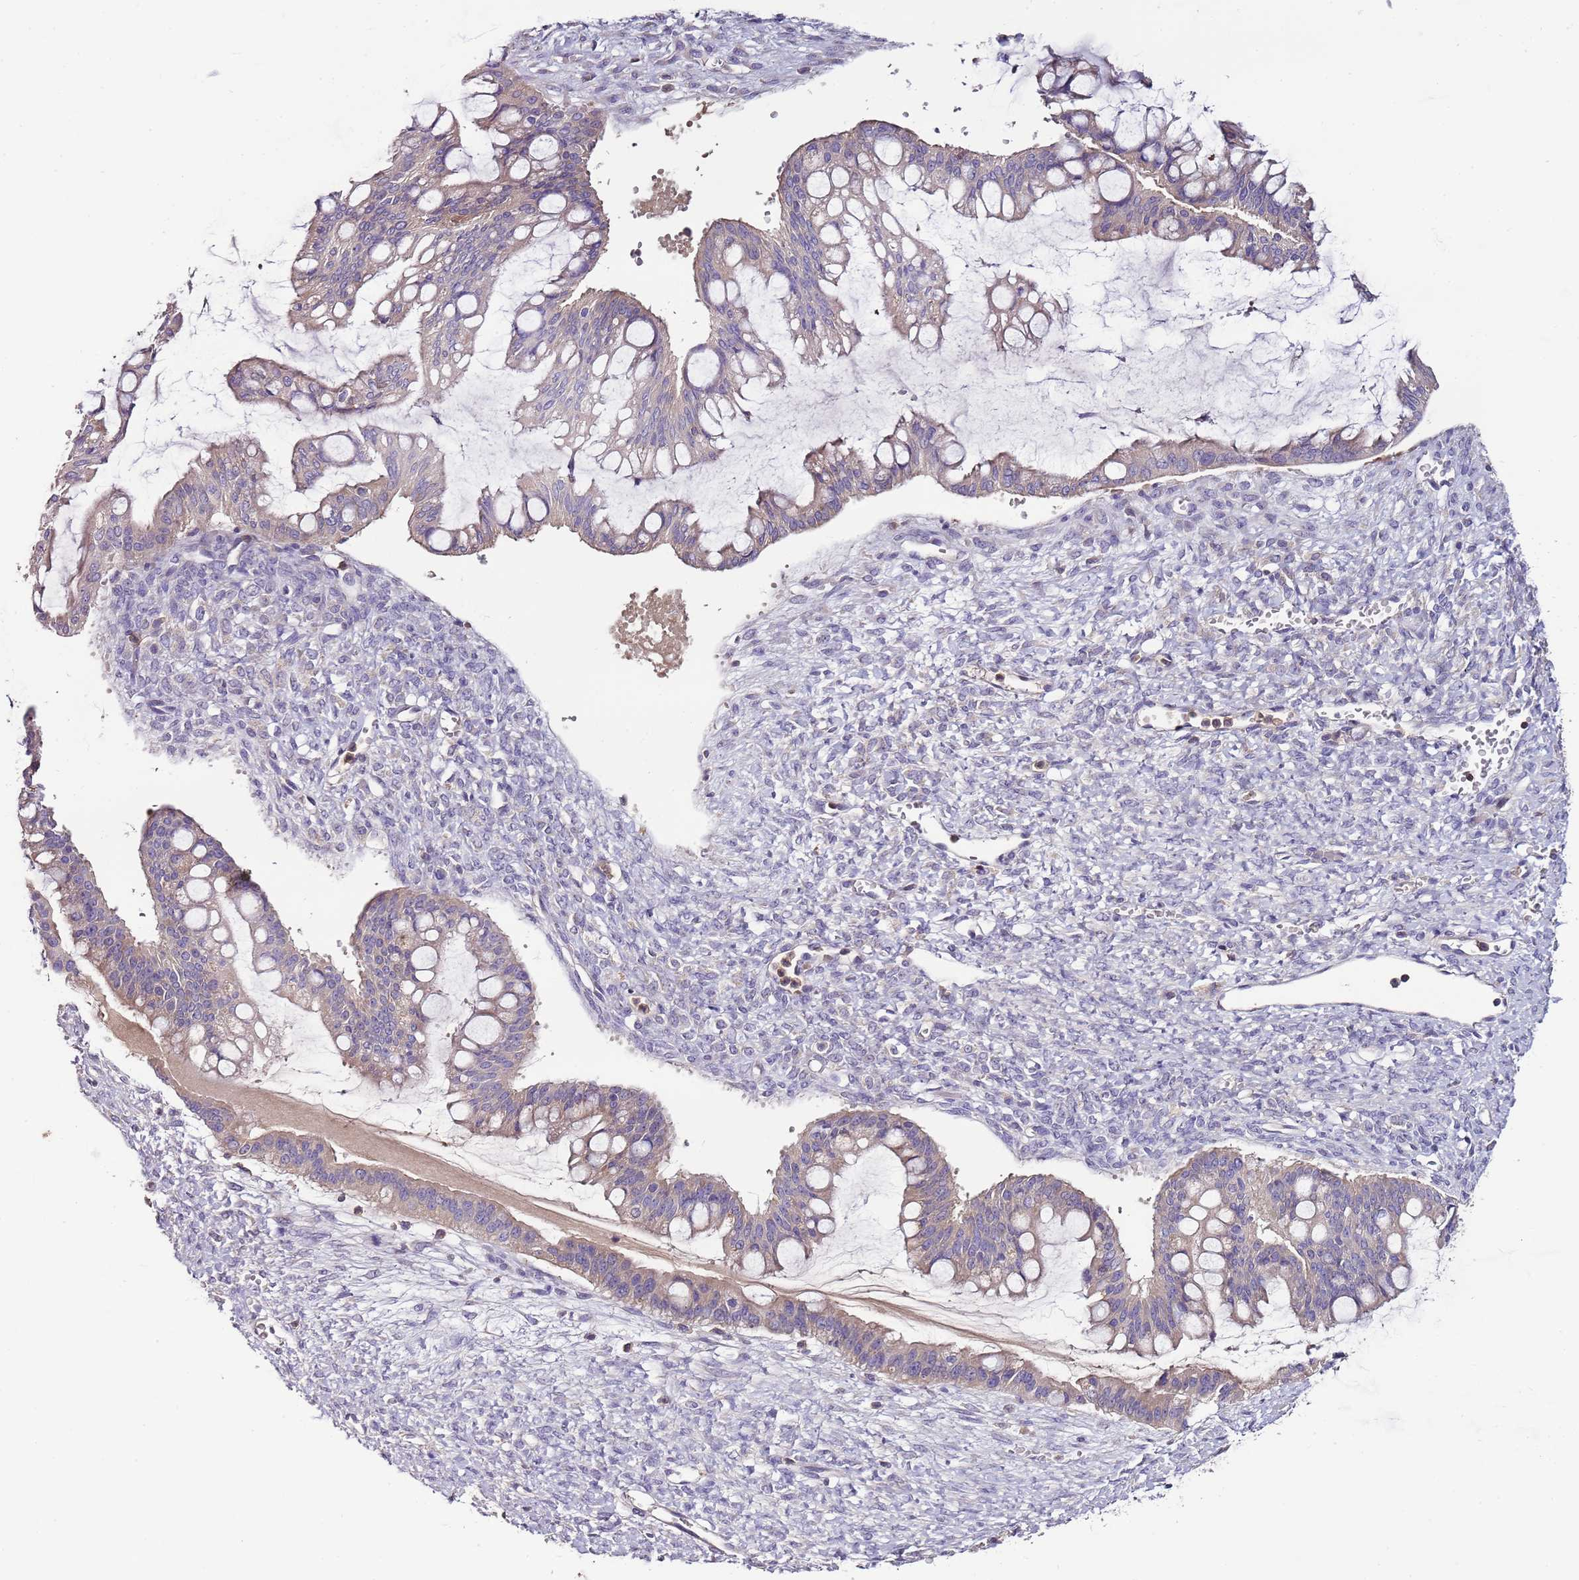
{"staining": {"intensity": "weak", "quantity": "<25%", "location": "cytoplasmic/membranous"}, "tissue": "ovarian cancer", "cell_type": "Tumor cells", "image_type": "cancer", "snomed": [{"axis": "morphology", "description": "Cystadenocarcinoma, mucinous, NOS"}, {"axis": "topography", "description": "Ovary"}], "caption": "Ovarian cancer was stained to show a protein in brown. There is no significant positivity in tumor cells.", "gene": "IGIP", "patient": {"sex": "female", "age": 73}}